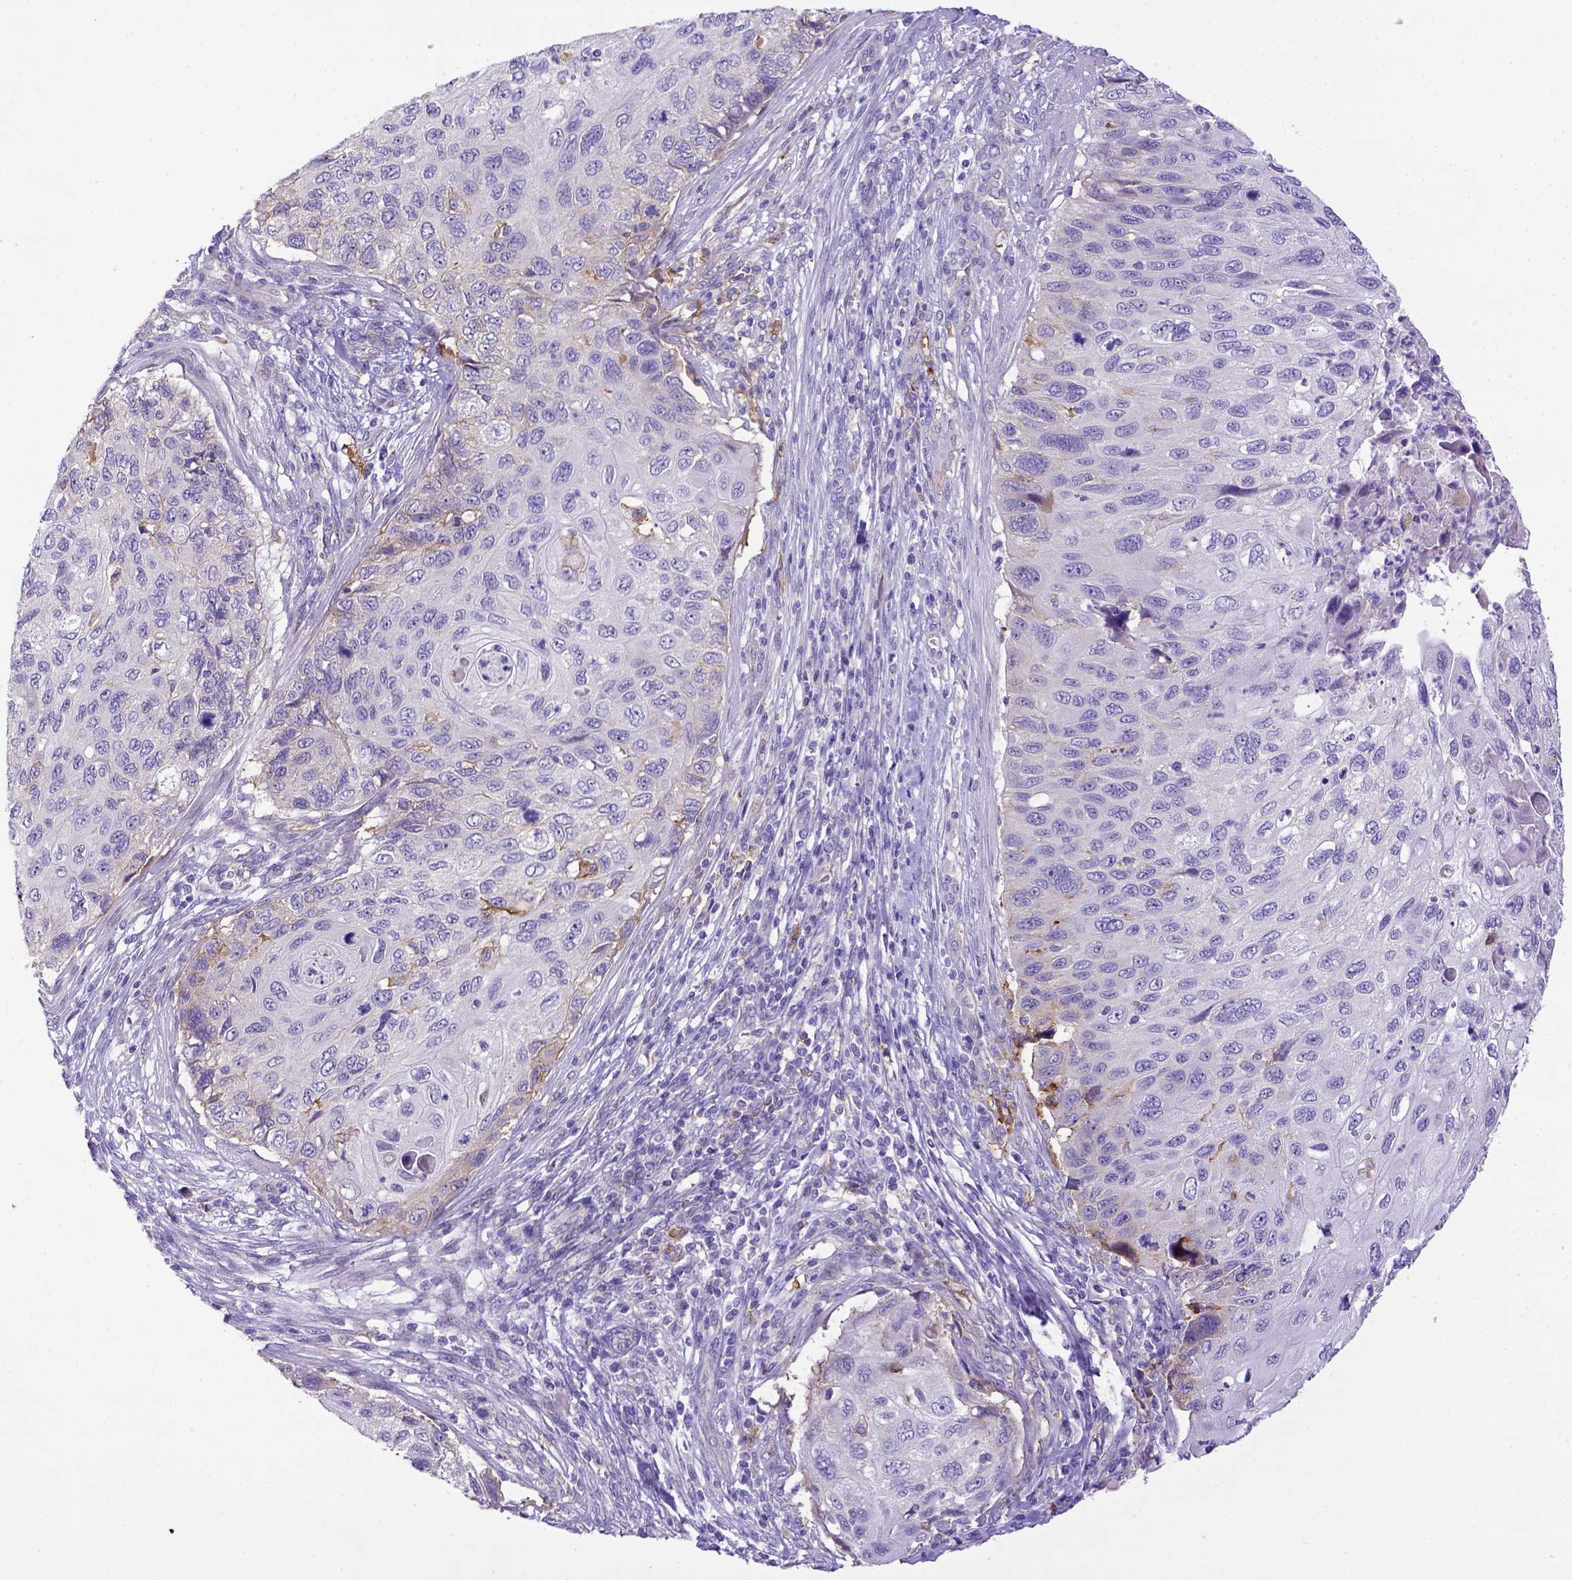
{"staining": {"intensity": "negative", "quantity": "none", "location": "none"}, "tissue": "cervical cancer", "cell_type": "Tumor cells", "image_type": "cancer", "snomed": [{"axis": "morphology", "description": "Squamous cell carcinoma, NOS"}, {"axis": "topography", "description": "Cervix"}], "caption": "Protein analysis of squamous cell carcinoma (cervical) shows no significant expression in tumor cells.", "gene": "CD40", "patient": {"sex": "female", "age": 70}}